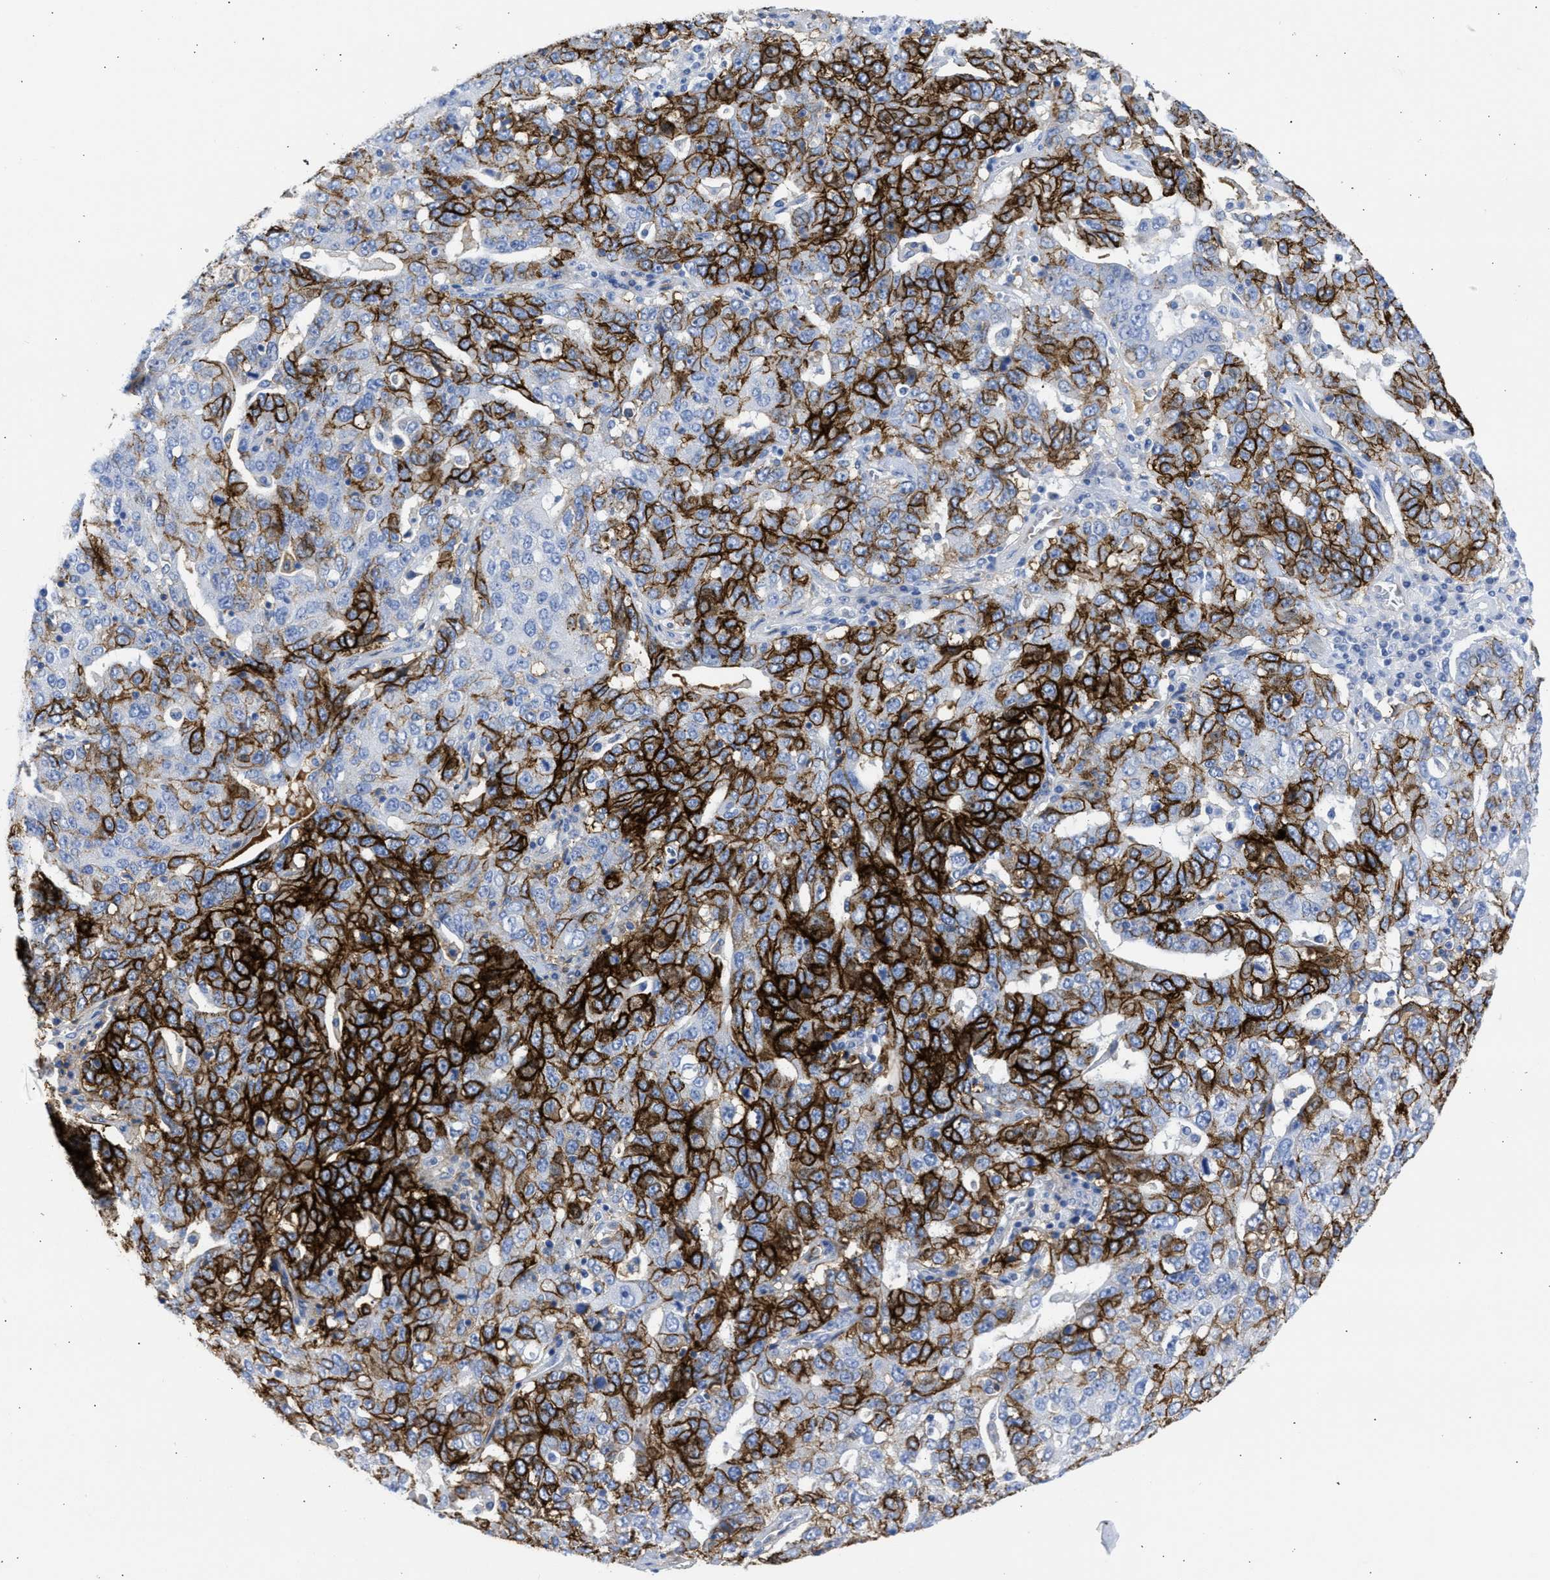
{"staining": {"intensity": "strong", "quantity": "25%-75%", "location": "cytoplasmic/membranous"}, "tissue": "ovarian cancer", "cell_type": "Tumor cells", "image_type": "cancer", "snomed": [{"axis": "morphology", "description": "Carcinoma, endometroid"}, {"axis": "topography", "description": "Ovary"}], "caption": "IHC micrograph of human ovarian endometroid carcinoma stained for a protein (brown), which reveals high levels of strong cytoplasmic/membranous positivity in approximately 25%-75% of tumor cells.", "gene": "NCAM1", "patient": {"sex": "female", "age": 62}}